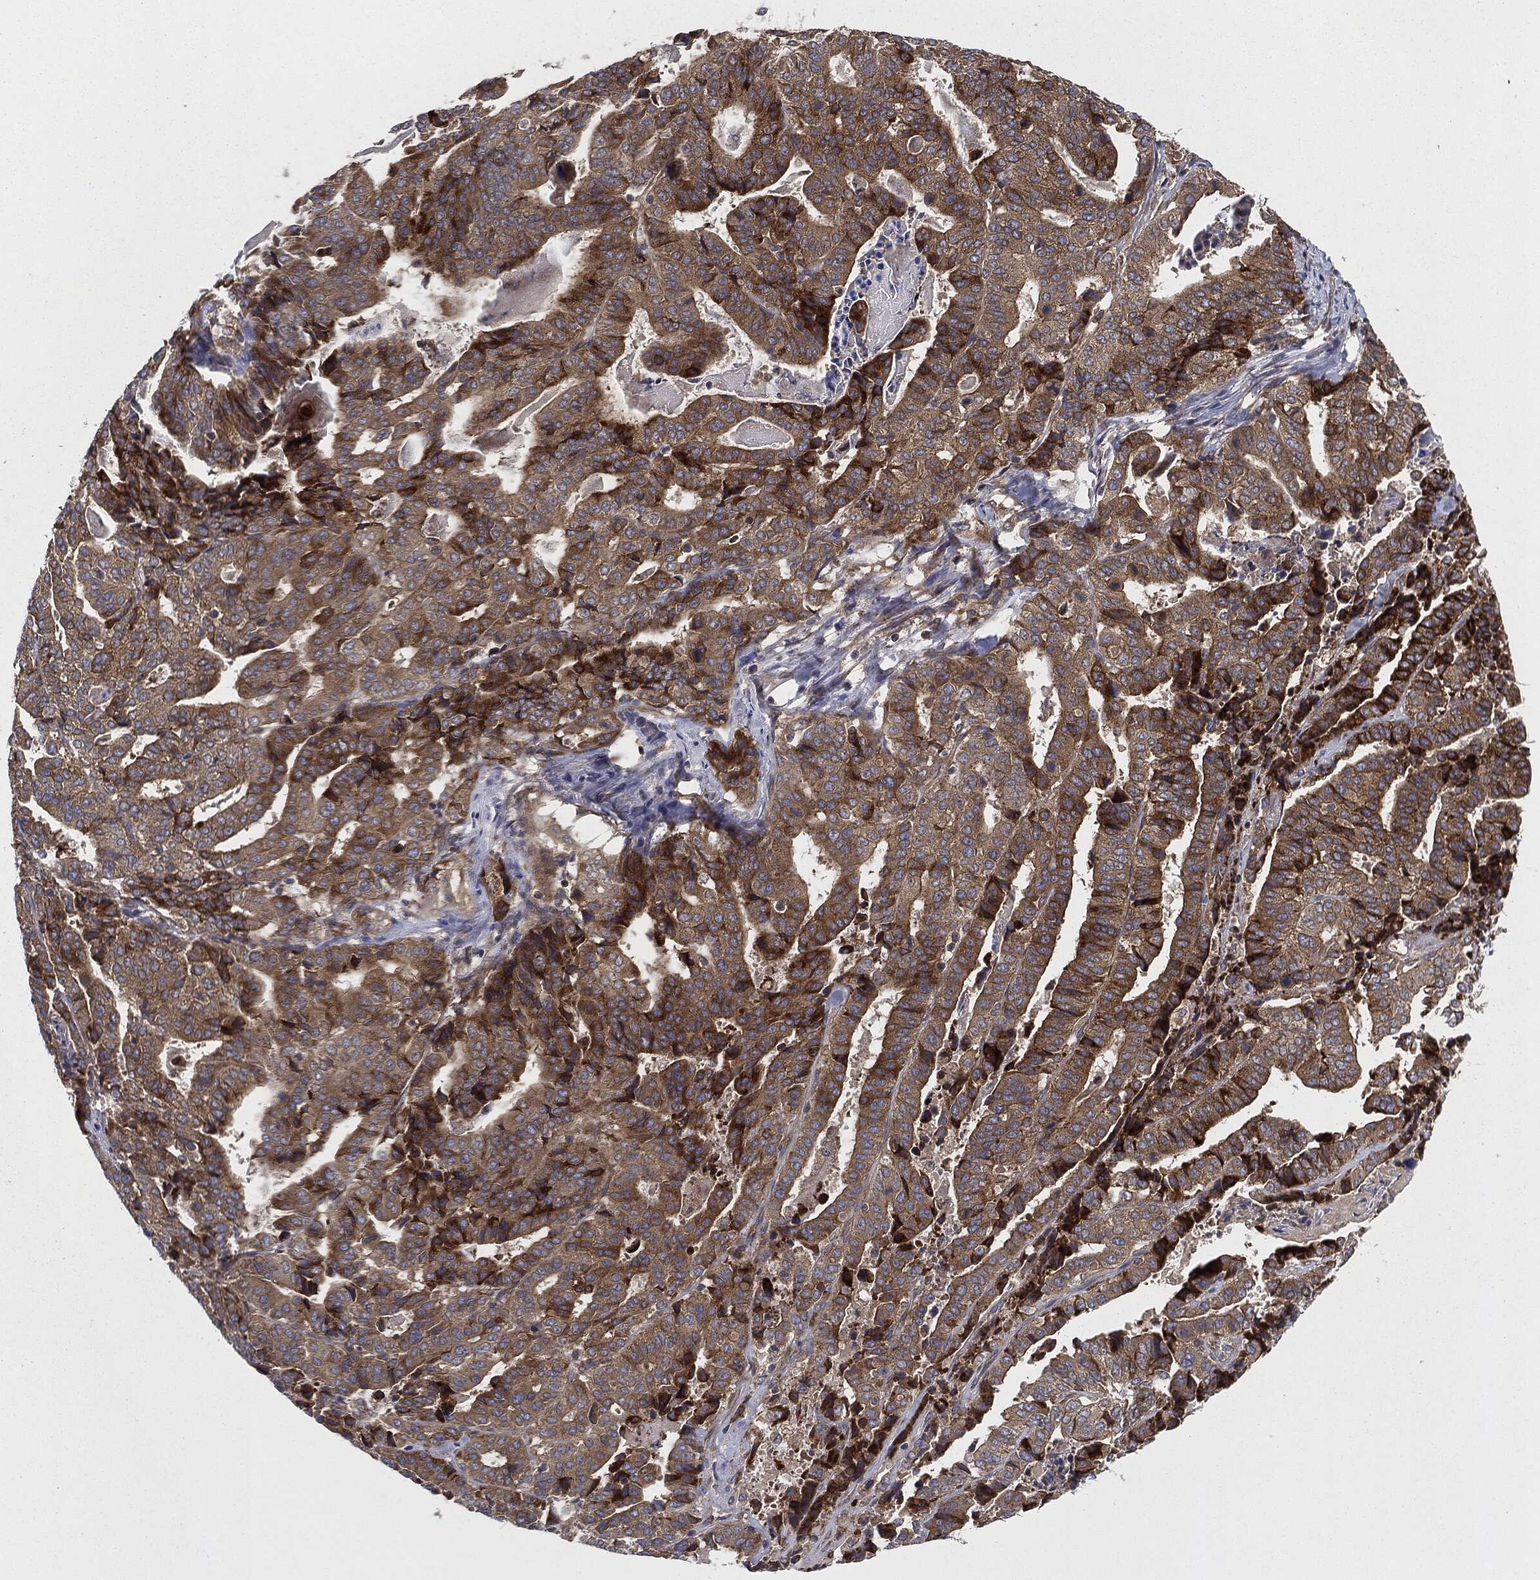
{"staining": {"intensity": "strong", "quantity": ">75%", "location": "cytoplasmic/membranous"}, "tissue": "stomach cancer", "cell_type": "Tumor cells", "image_type": "cancer", "snomed": [{"axis": "morphology", "description": "Adenocarcinoma, NOS"}, {"axis": "topography", "description": "Stomach"}], "caption": "Human adenocarcinoma (stomach) stained with a protein marker reveals strong staining in tumor cells.", "gene": "EIF2AK2", "patient": {"sex": "male", "age": 48}}